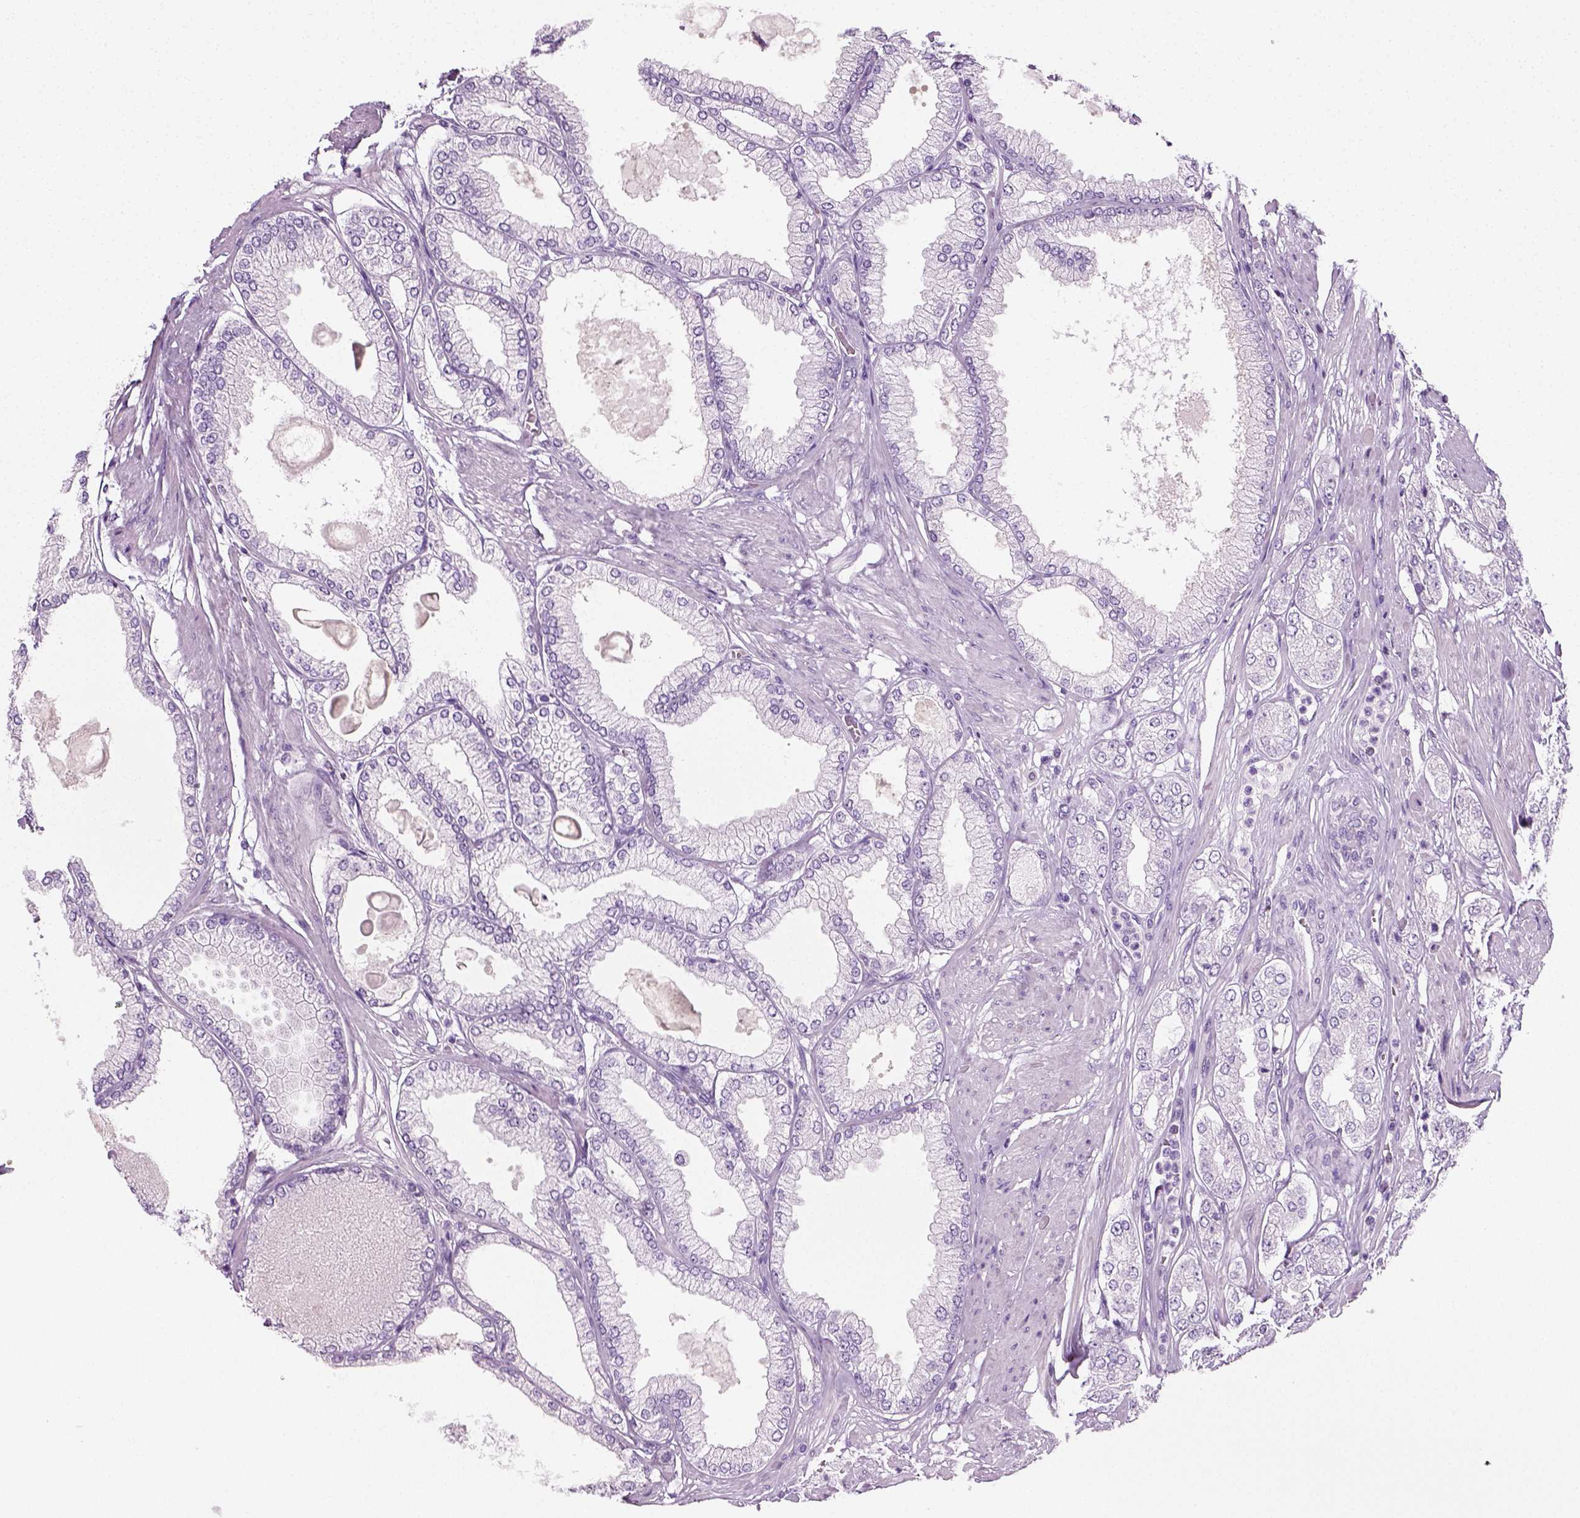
{"staining": {"intensity": "negative", "quantity": "none", "location": "none"}, "tissue": "prostate cancer", "cell_type": "Tumor cells", "image_type": "cancer", "snomed": [{"axis": "morphology", "description": "Adenocarcinoma, High grade"}, {"axis": "topography", "description": "Prostate"}], "caption": "Protein analysis of prostate high-grade adenocarcinoma displays no significant staining in tumor cells. The staining is performed using DAB (3,3'-diaminobenzidine) brown chromogen with nuclei counter-stained in using hematoxylin.", "gene": "SPATA31E1", "patient": {"sex": "male", "age": 68}}